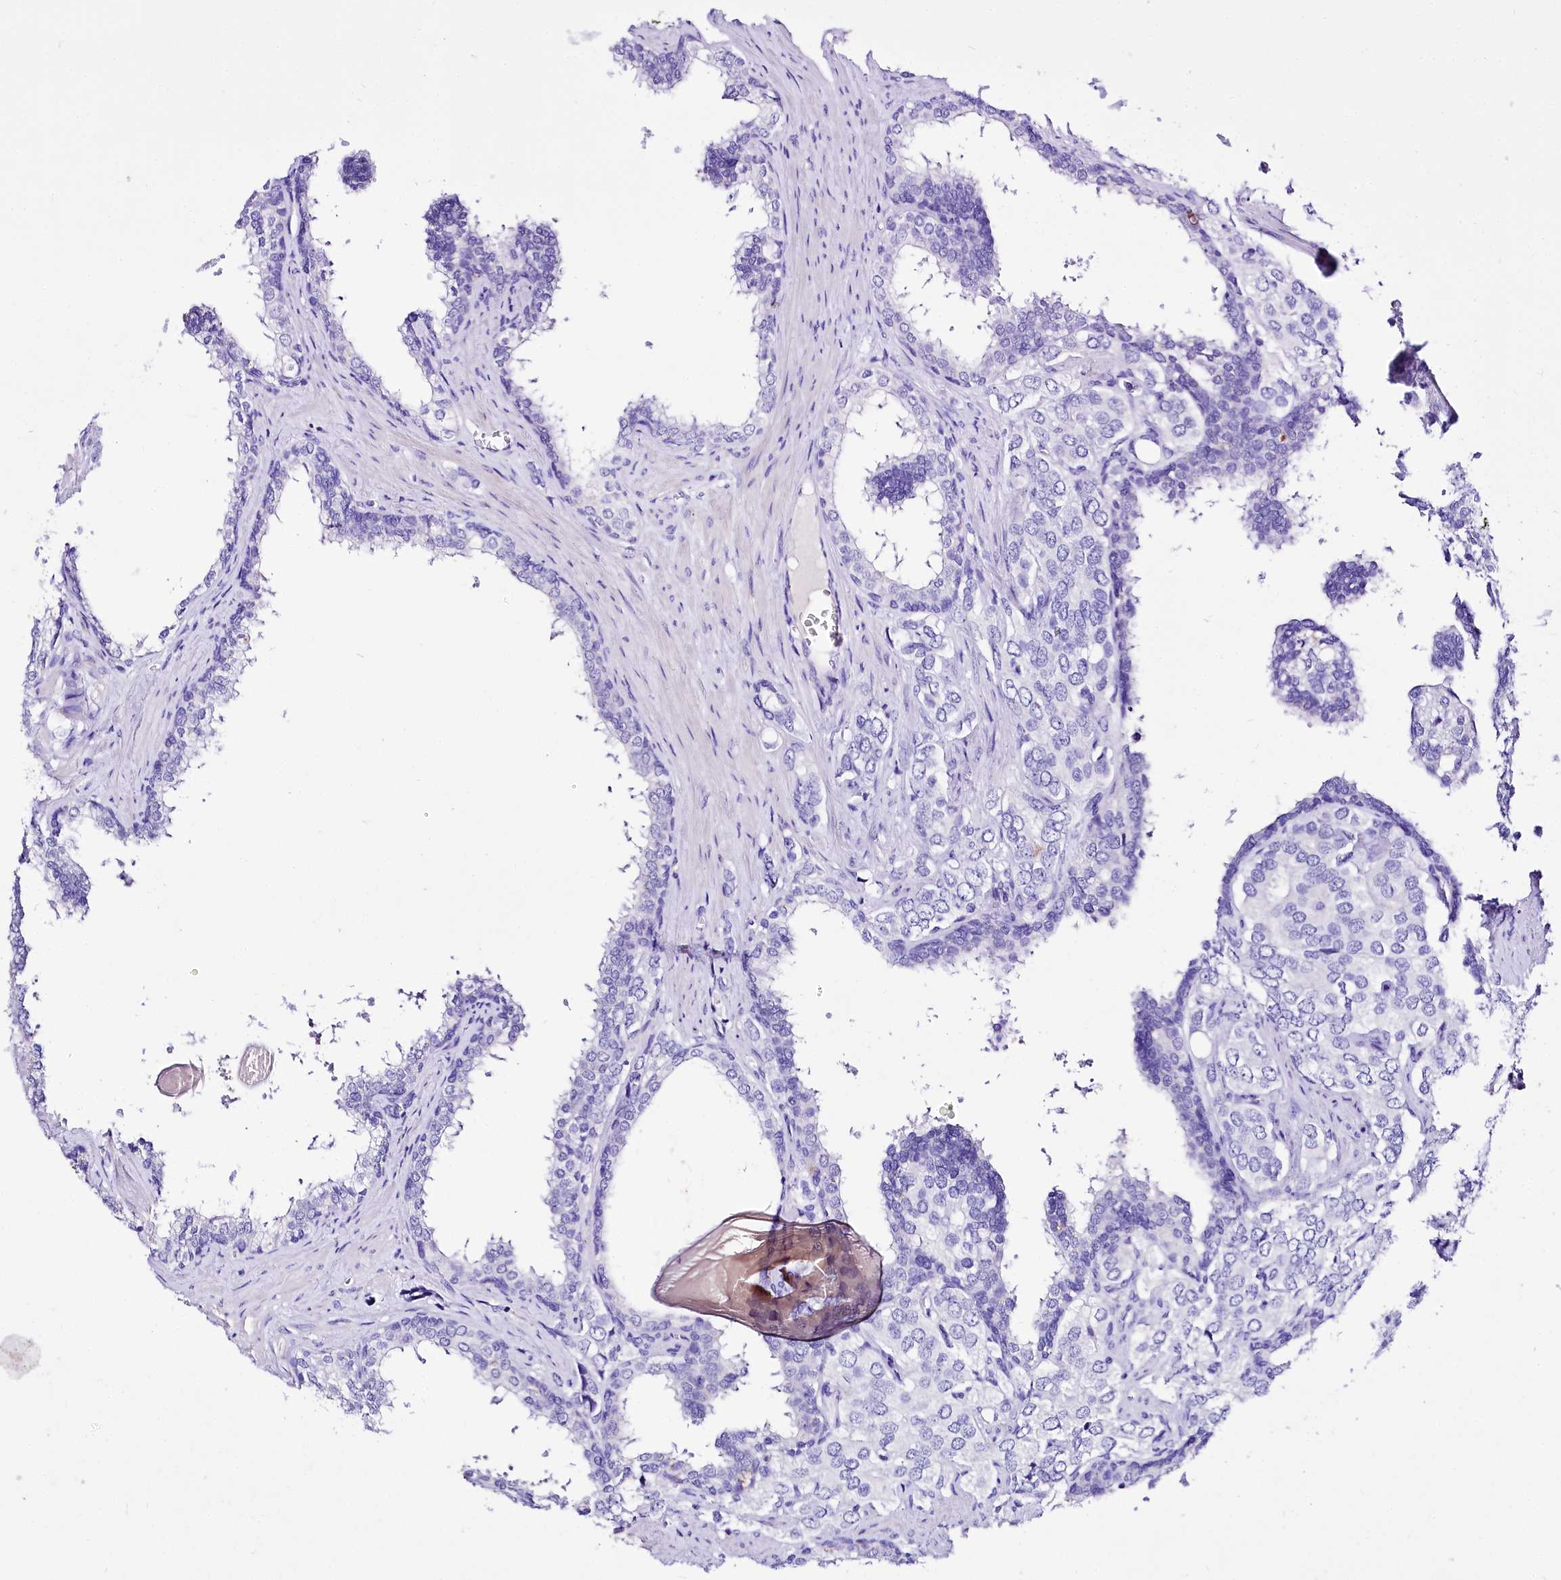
{"staining": {"intensity": "negative", "quantity": "none", "location": "none"}, "tissue": "prostate cancer", "cell_type": "Tumor cells", "image_type": "cancer", "snomed": [{"axis": "morphology", "description": "Adenocarcinoma, High grade"}, {"axis": "topography", "description": "Prostate"}], "caption": "There is no significant positivity in tumor cells of prostate cancer.", "gene": "A2ML1", "patient": {"sex": "male", "age": 66}}